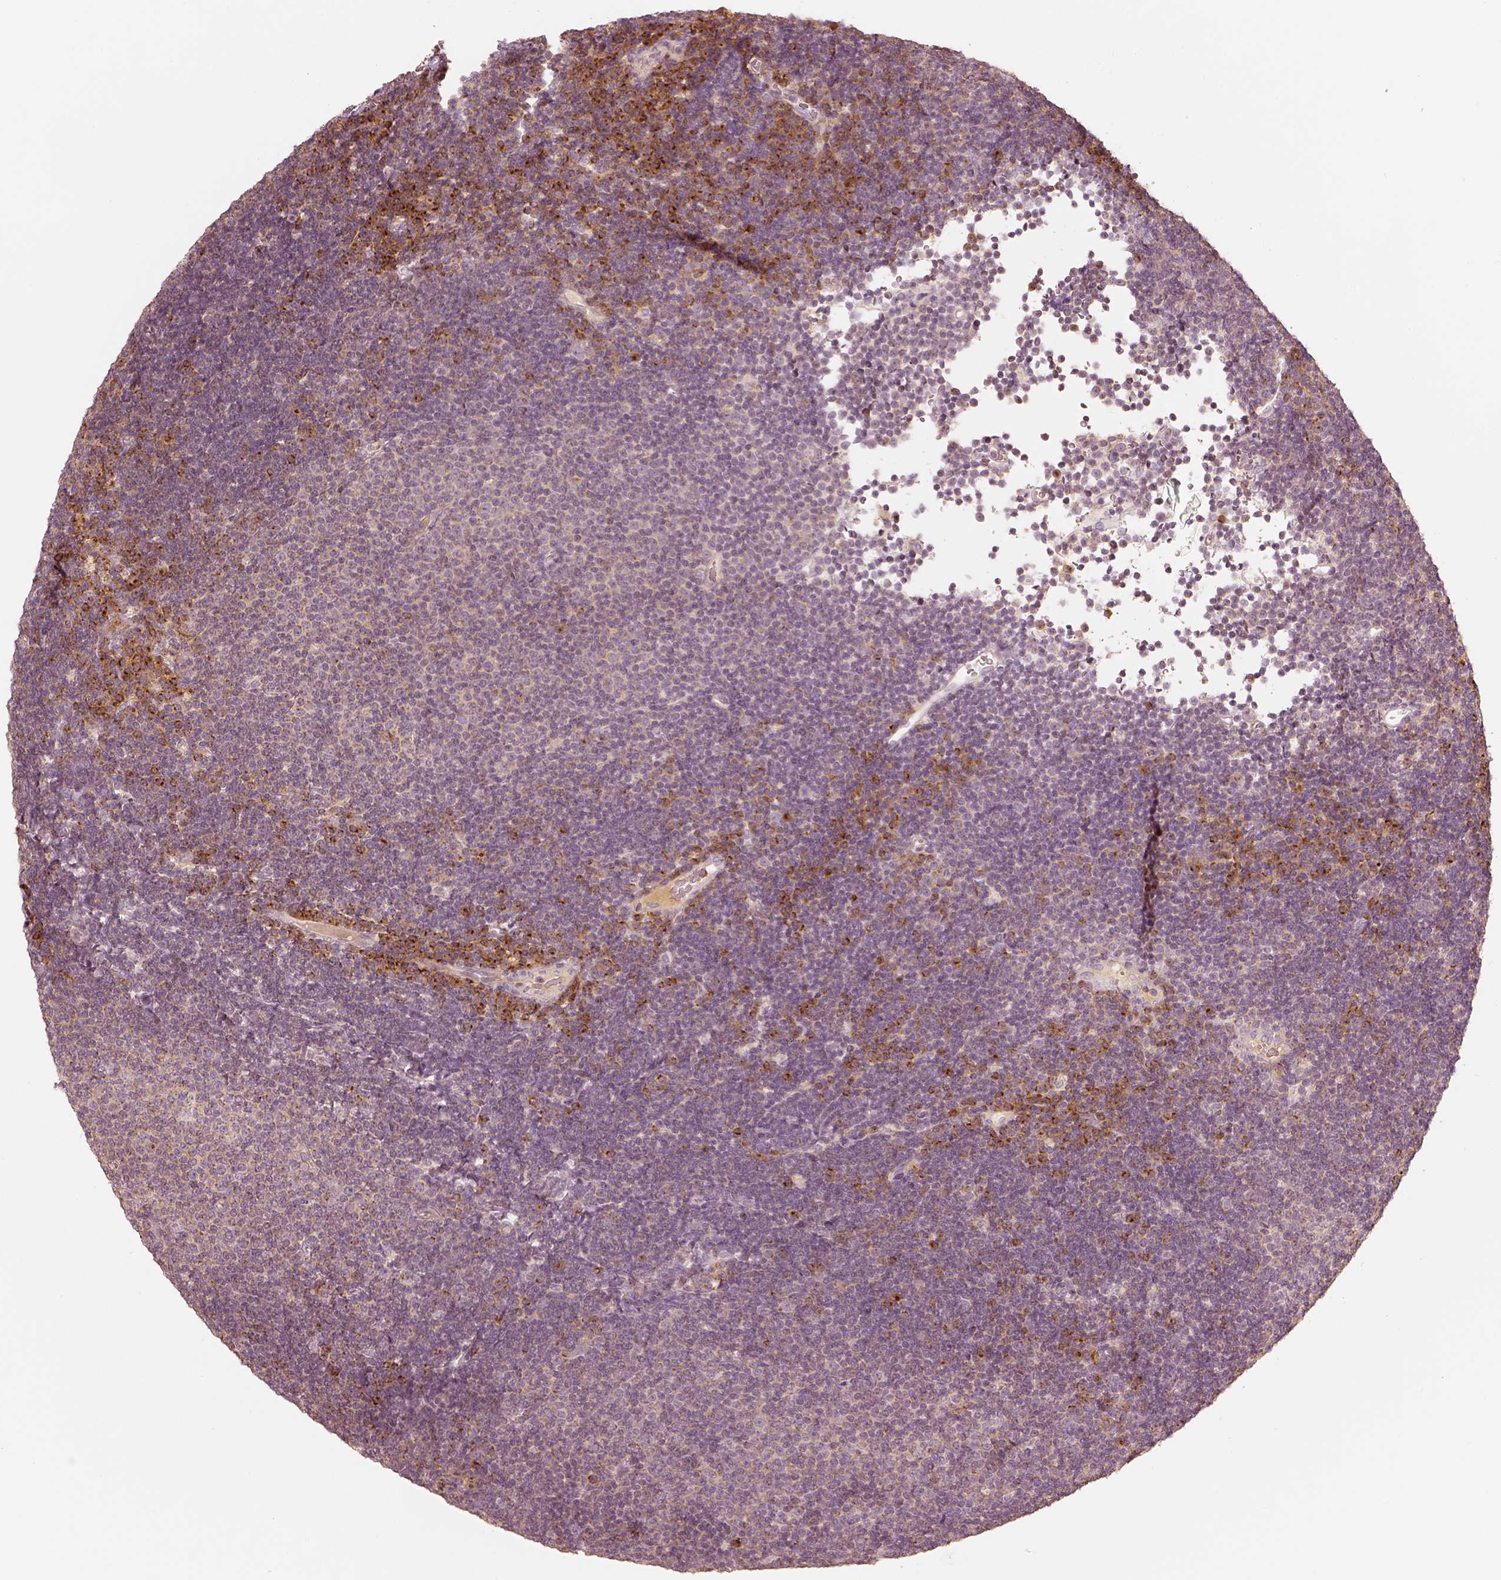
{"staining": {"intensity": "weak", "quantity": "<25%", "location": "cytoplasmic/membranous"}, "tissue": "lymphoma", "cell_type": "Tumor cells", "image_type": "cancer", "snomed": [{"axis": "morphology", "description": "Malignant lymphoma, non-Hodgkin's type, Low grade"}, {"axis": "topography", "description": "Brain"}], "caption": "The image shows no staining of tumor cells in low-grade malignant lymphoma, non-Hodgkin's type. The staining is performed using DAB brown chromogen with nuclei counter-stained in using hematoxylin.", "gene": "GORASP2", "patient": {"sex": "female", "age": 66}}